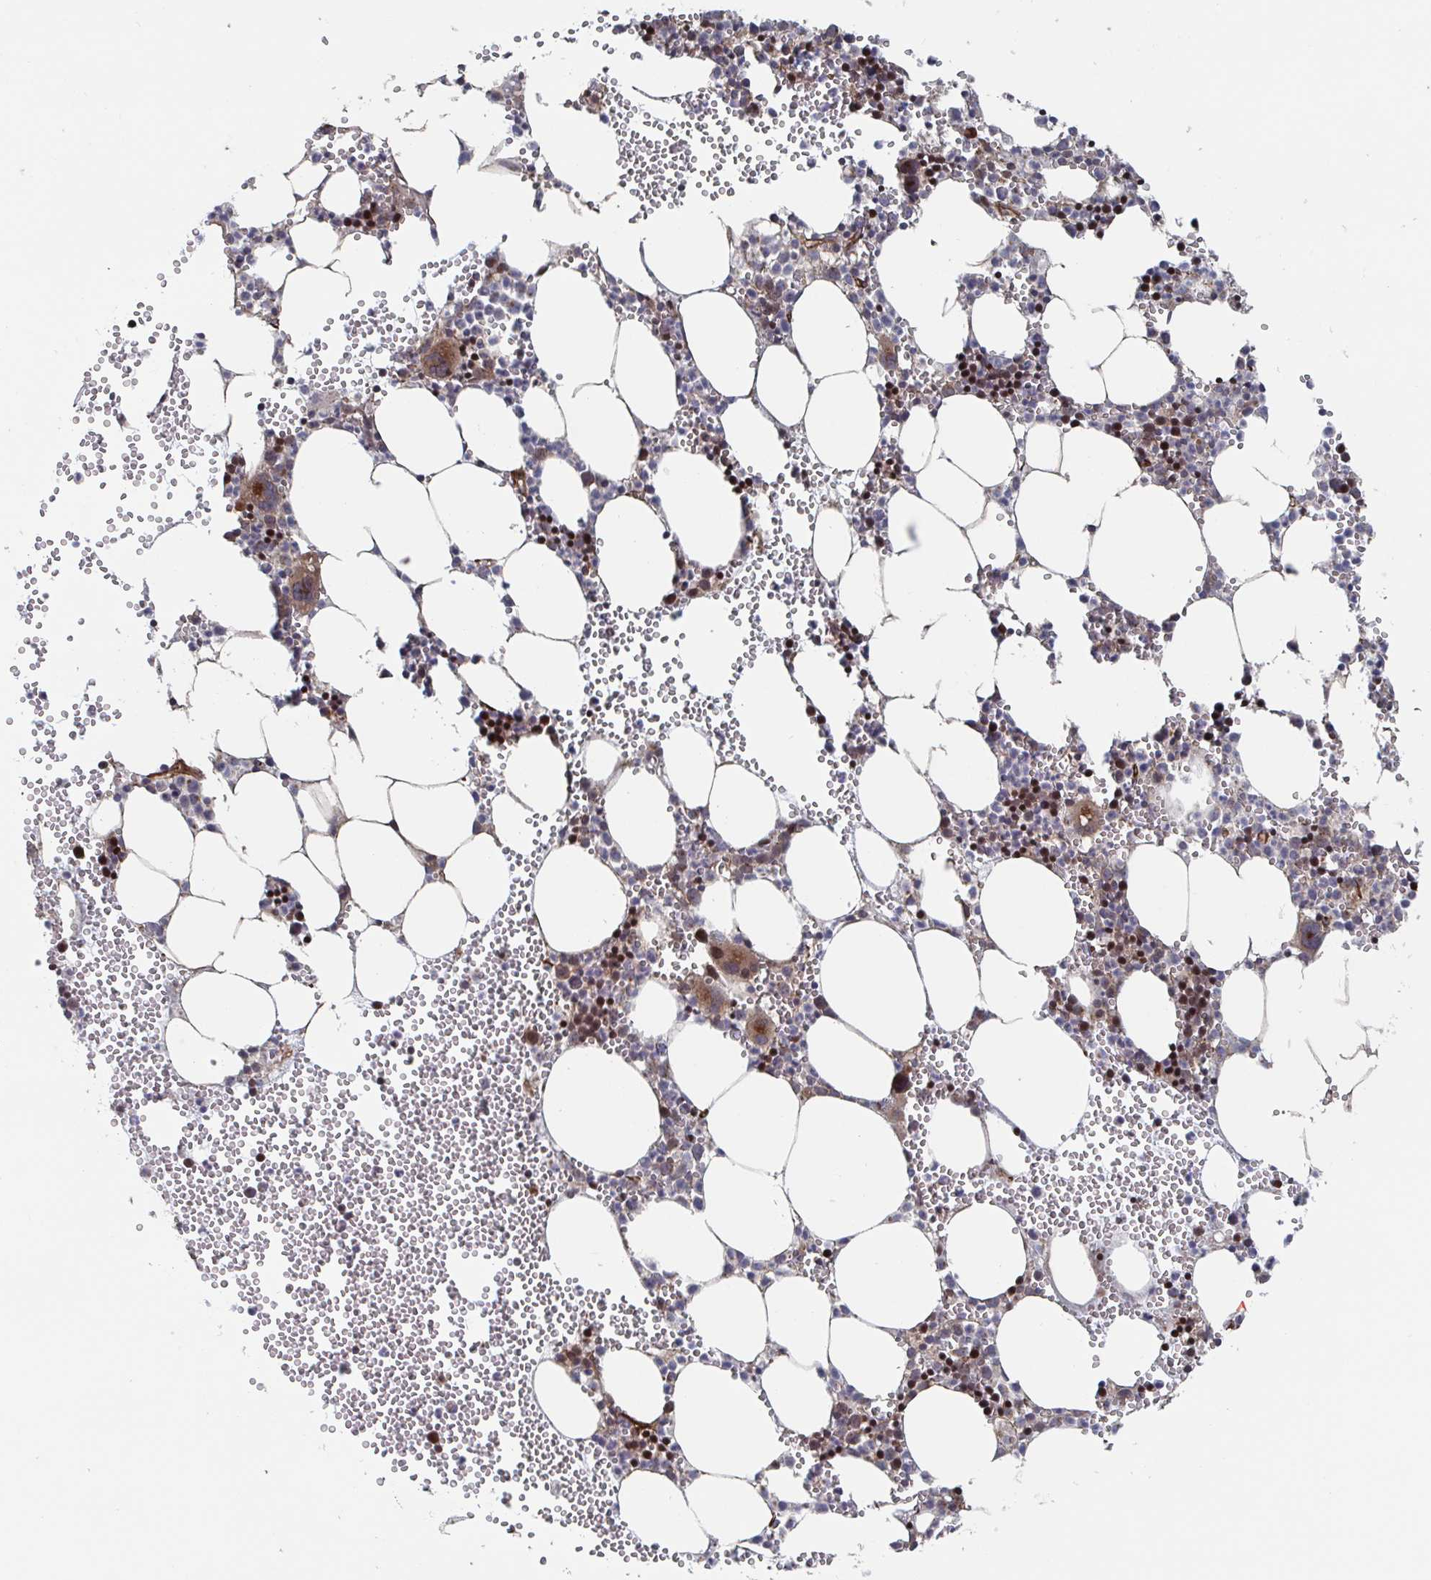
{"staining": {"intensity": "moderate", "quantity": "25%-75%", "location": "cytoplasmic/membranous,nuclear"}, "tissue": "bone marrow", "cell_type": "Hematopoietic cells", "image_type": "normal", "snomed": [{"axis": "morphology", "description": "Normal tissue, NOS"}, {"axis": "topography", "description": "Bone marrow"}], "caption": "High-power microscopy captured an immunohistochemistry (IHC) image of normal bone marrow, revealing moderate cytoplasmic/membranous,nuclear expression in approximately 25%-75% of hematopoietic cells.", "gene": "DVL3", "patient": {"sex": "female", "age": 80}}